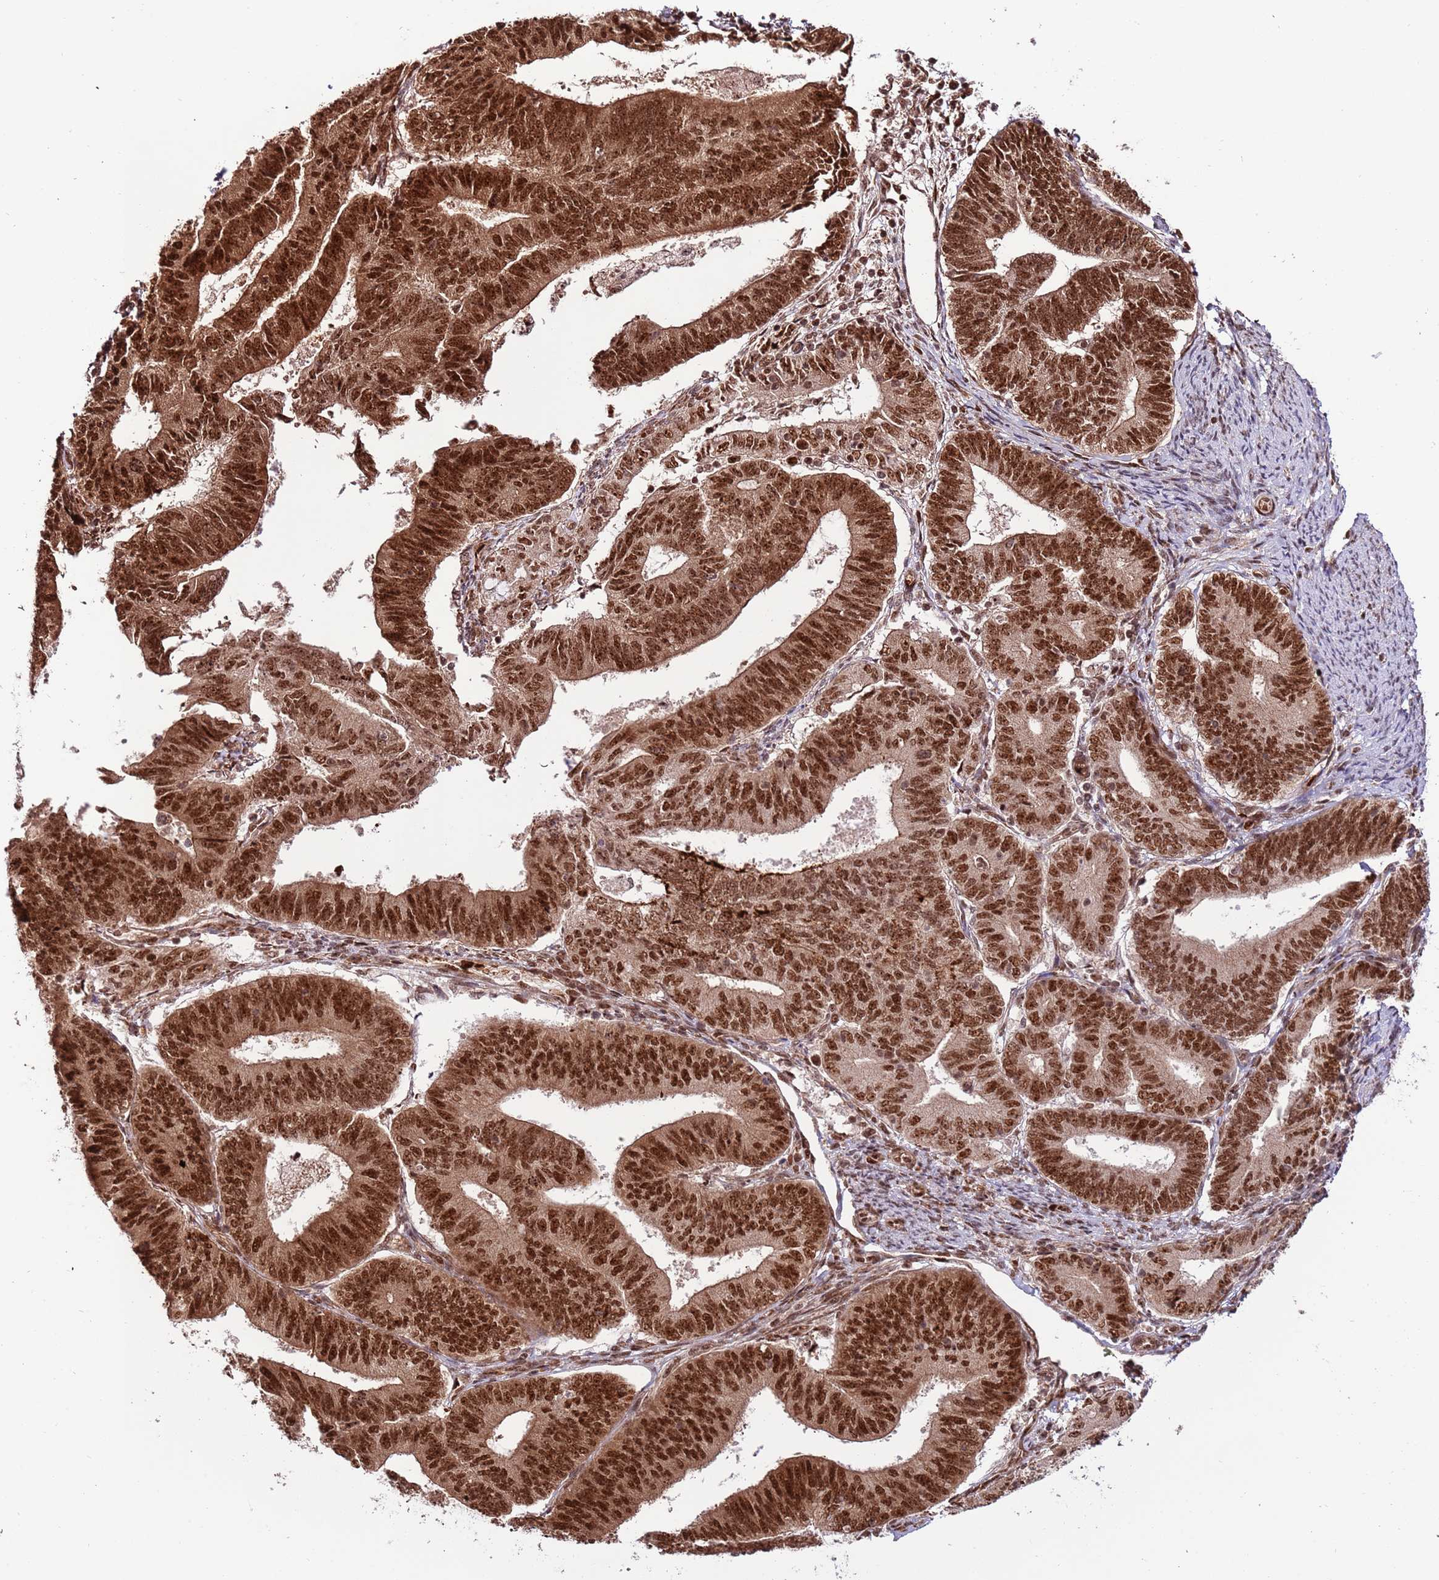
{"staining": {"intensity": "strong", "quantity": ">75%", "location": "cytoplasmic/membranous,nuclear"}, "tissue": "endometrial cancer", "cell_type": "Tumor cells", "image_type": "cancer", "snomed": [{"axis": "morphology", "description": "Adenocarcinoma, NOS"}, {"axis": "topography", "description": "Endometrium"}], "caption": "Immunohistochemical staining of endometrial adenocarcinoma reveals high levels of strong cytoplasmic/membranous and nuclear protein positivity in approximately >75% of tumor cells.", "gene": "RIF1", "patient": {"sex": "female", "age": 70}}